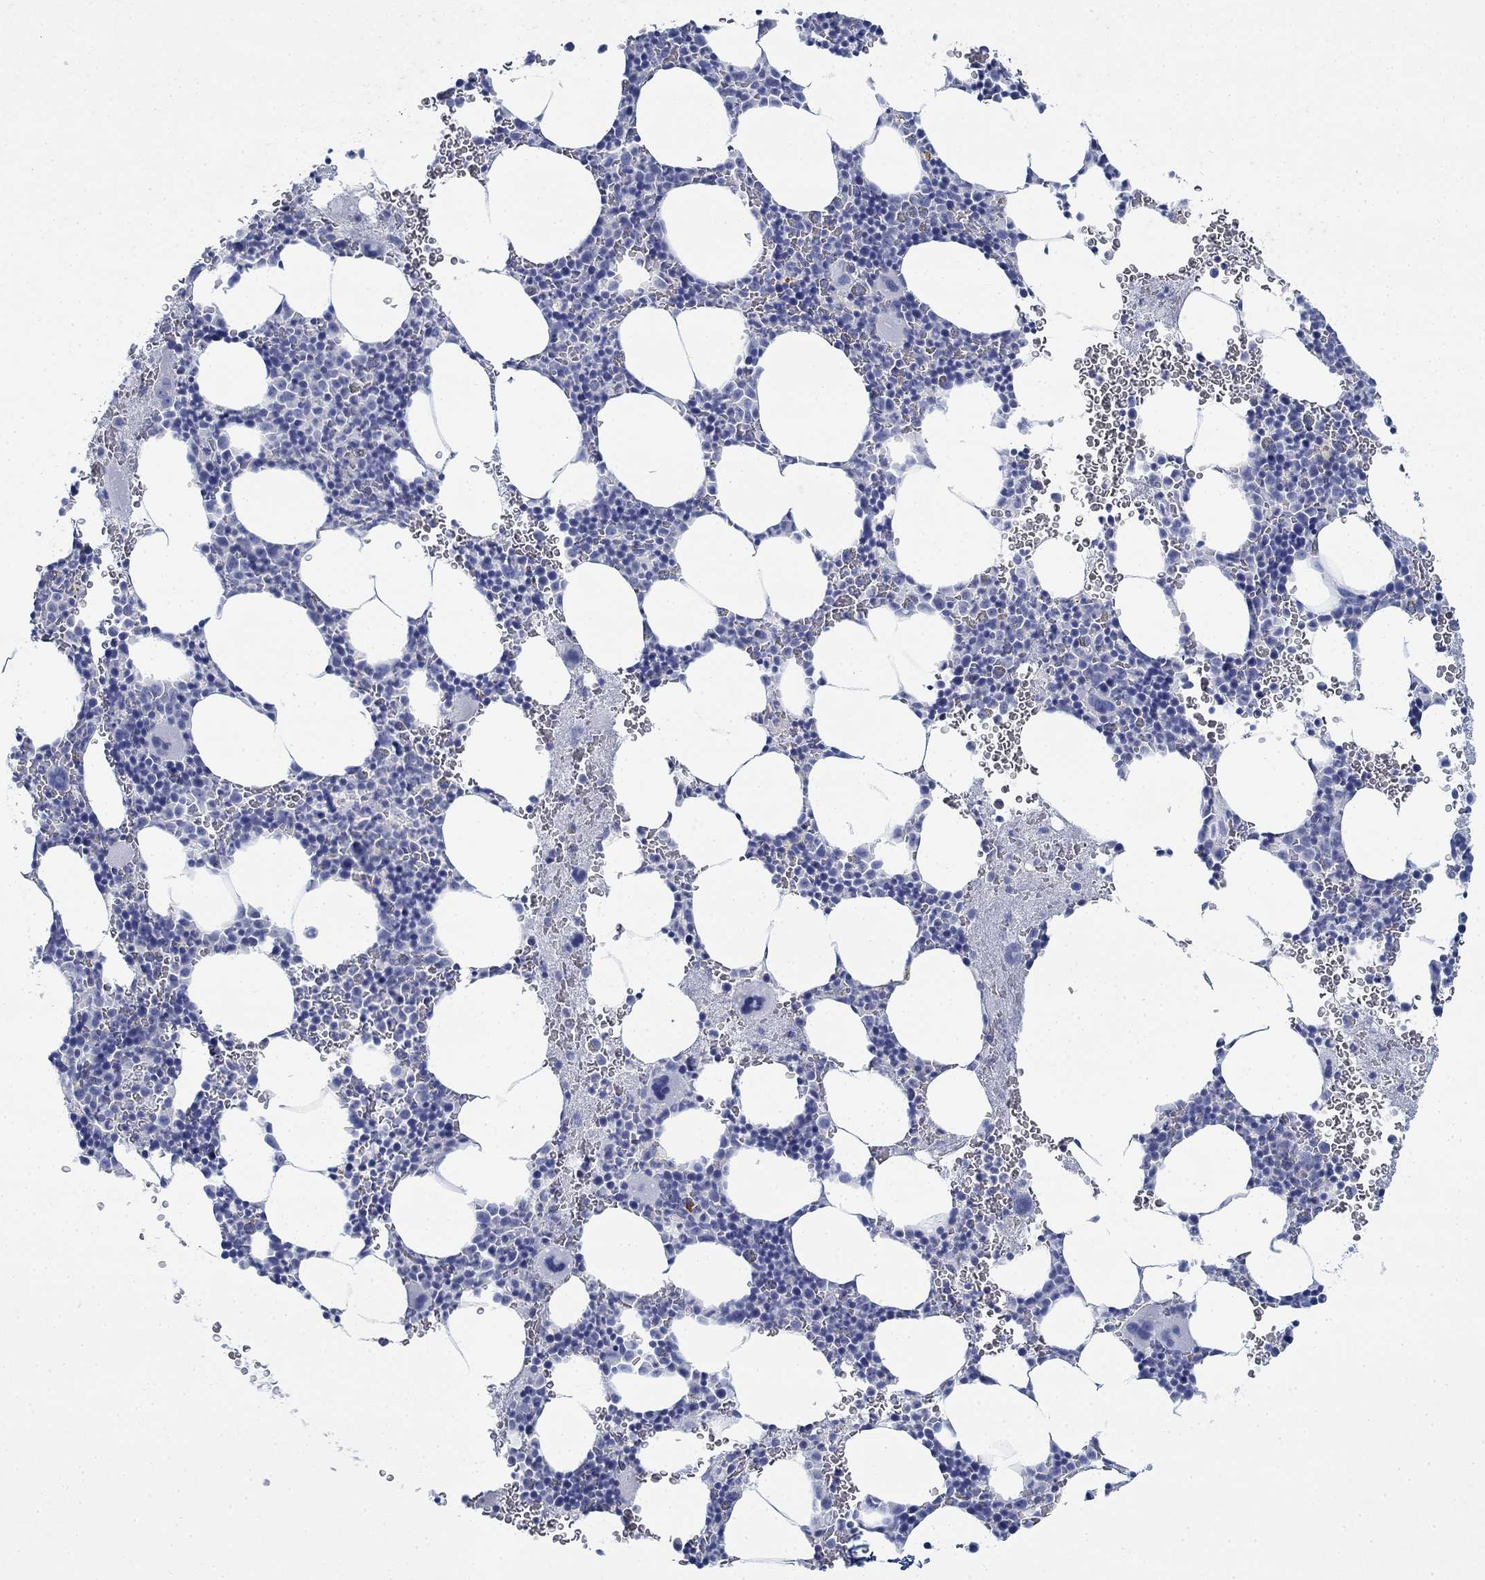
{"staining": {"intensity": "negative", "quantity": "none", "location": "none"}, "tissue": "bone marrow", "cell_type": "Hematopoietic cells", "image_type": "normal", "snomed": [{"axis": "morphology", "description": "Normal tissue, NOS"}, {"axis": "topography", "description": "Bone marrow"}], "caption": "IHC histopathology image of unremarkable bone marrow: bone marrow stained with DAB displays no significant protein positivity in hematopoietic cells.", "gene": "PAX9", "patient": {"sex": "male", "age": 50}}